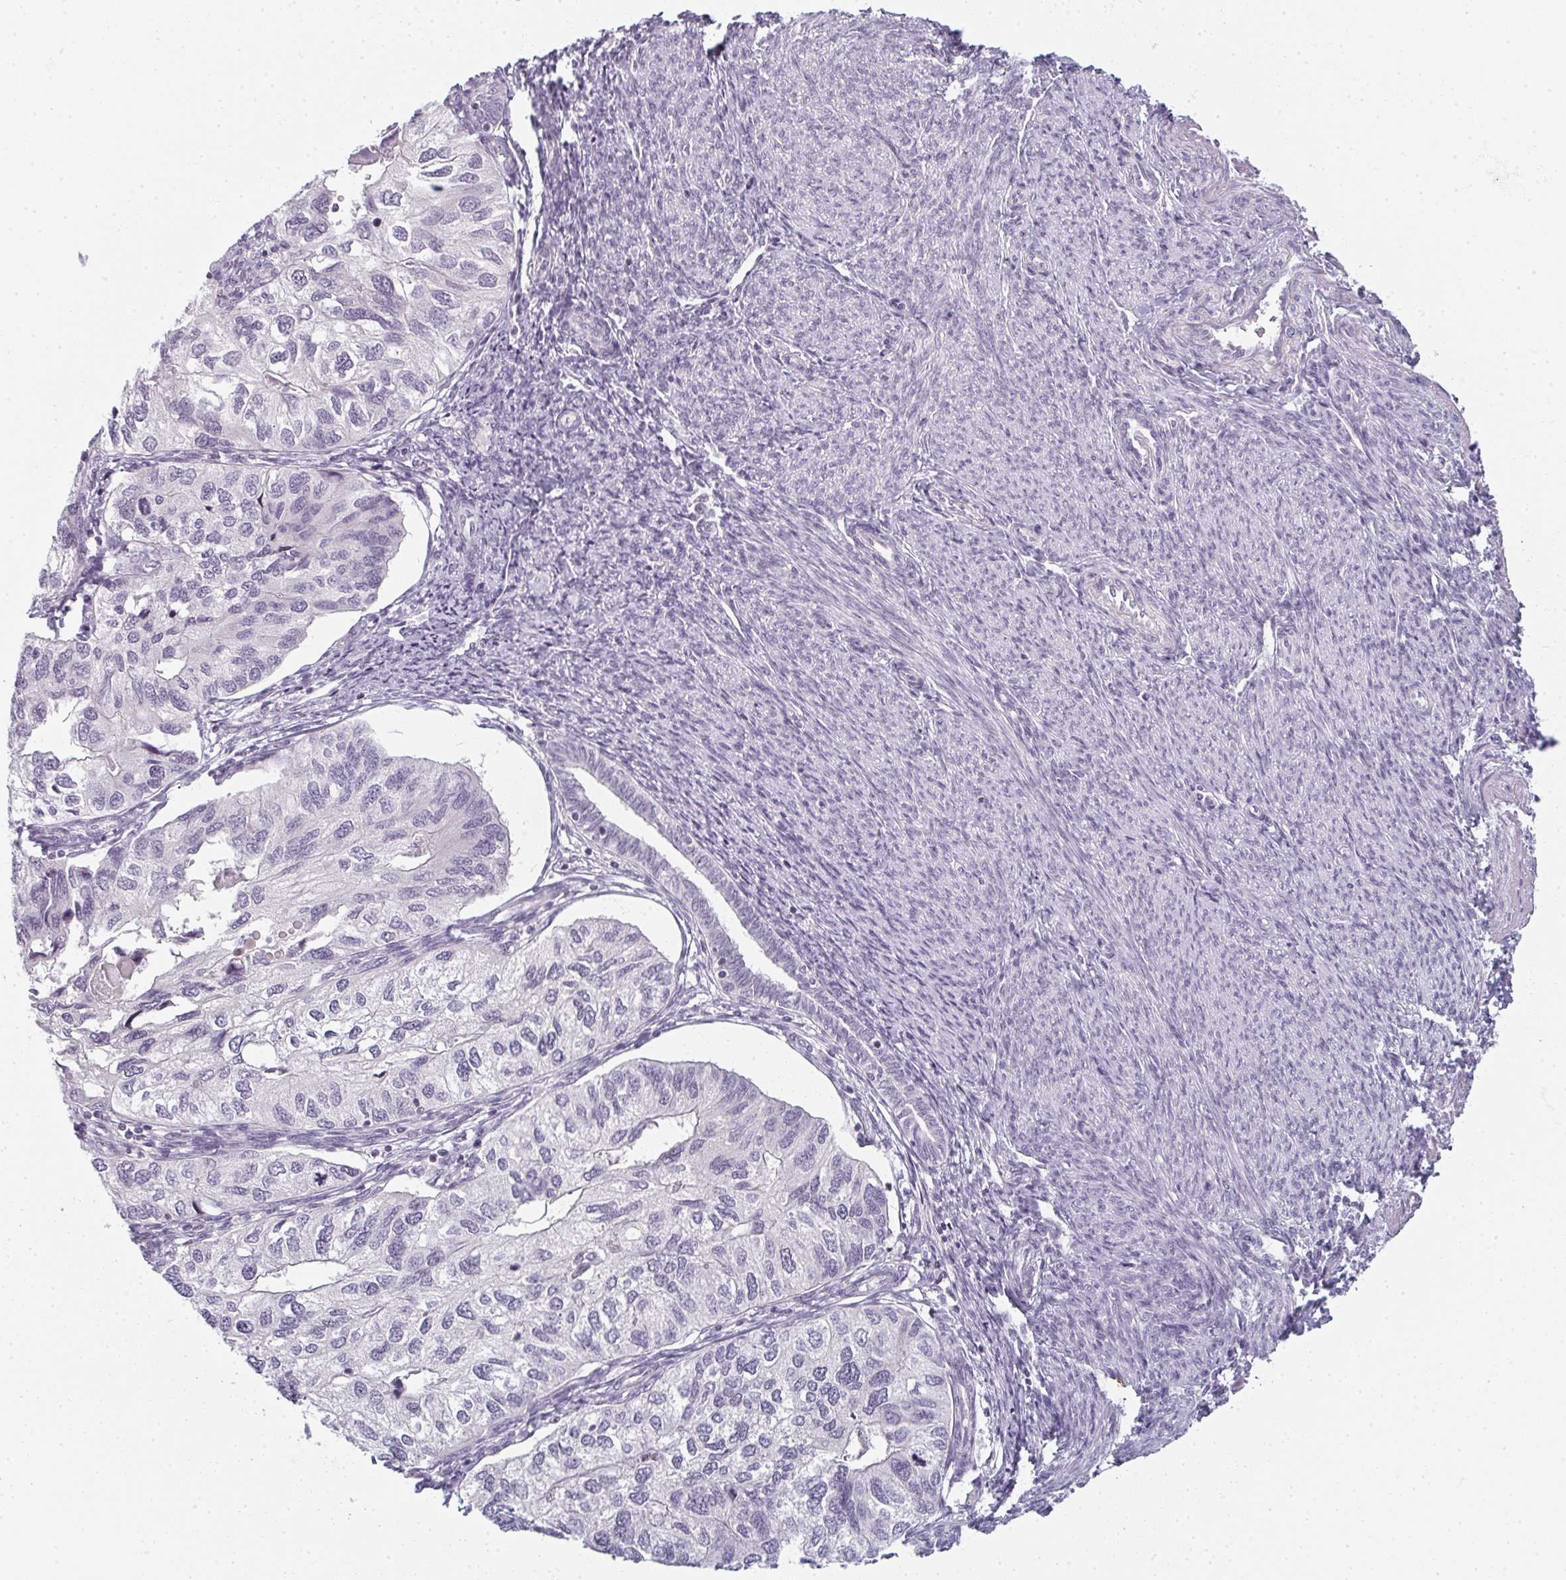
{"staining": {"intensity": "negative", "quantity": "none", "location": "none"}, "tissue": "endometrial cancer", "cell_type": "Tumor cells", "image_type": "cancer", "snomed": [{"axis": "morphology", "description": "Carcinoma, NOS"}, {"axis": "topography", "description": "Uterus"}], "caption": "Endometrial cancer was stained to show a protein in brown. There is no significant expression in tumor cells.", "gene": "RBBP6", "patient": {"sex": "female", "age": 76}}